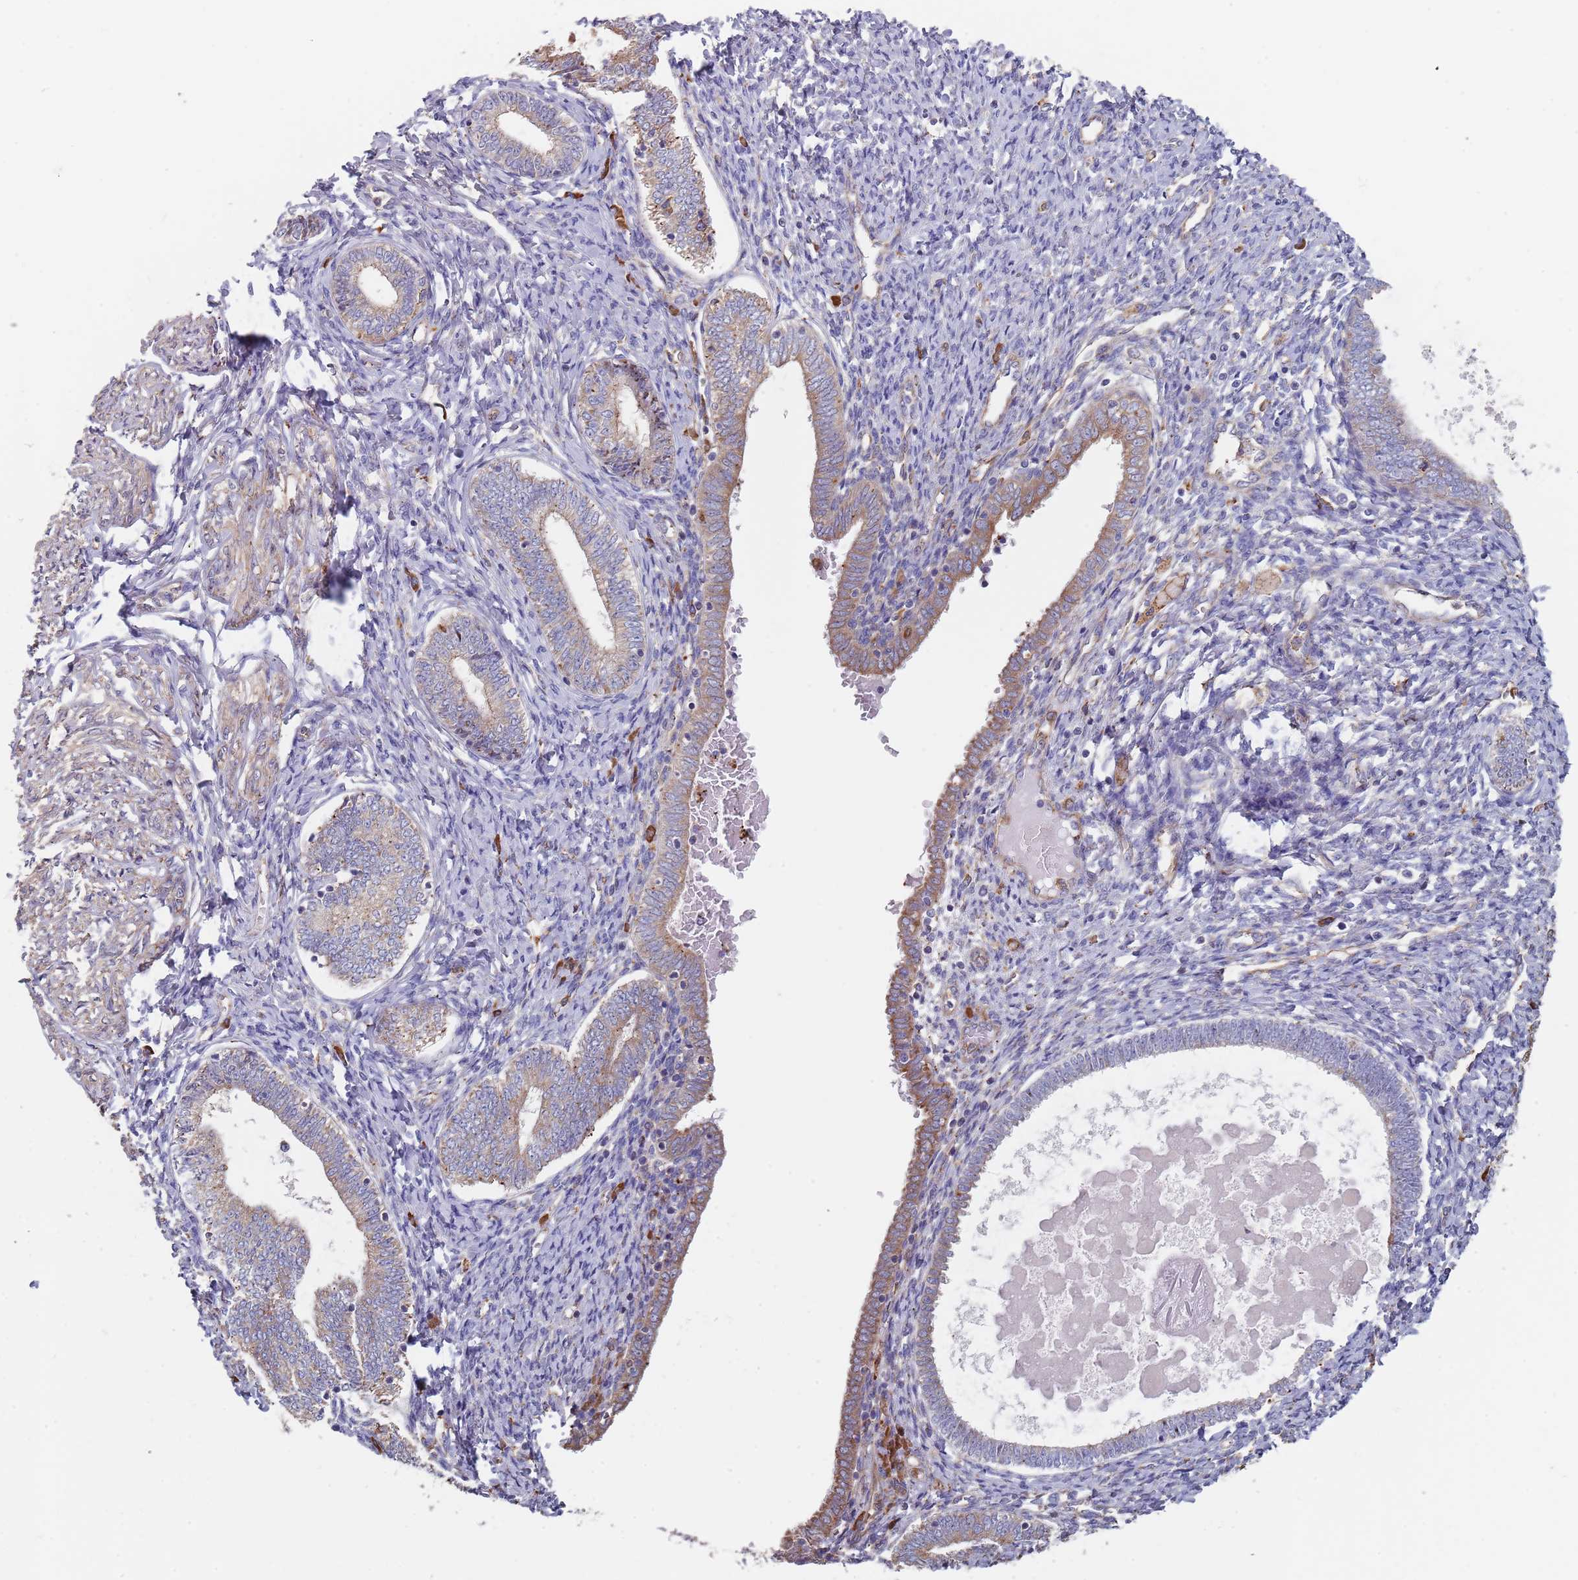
{"staining": {"intensity": "negative", "quantity": "none", "location": "none"}, "tissue": "endometrium", "cell_type": "Cells in endometrial stroma", "image_type": "normal", "snomed": [{"axis": "morphology", "description": "Normal tissue, NOS"}, {"axis": "topography", "description": "Endometrium"}], "caption": "DAB (3,3'-diaminobenzidine) immunohistochemical staining of normal endometrium exhibits no significant staining in cells in endometrial stroma. (IHC, brightfield microscopy, high magnification).", "gene": "DCUN1D3", "patient": {"sex": "female", "age": 72}}